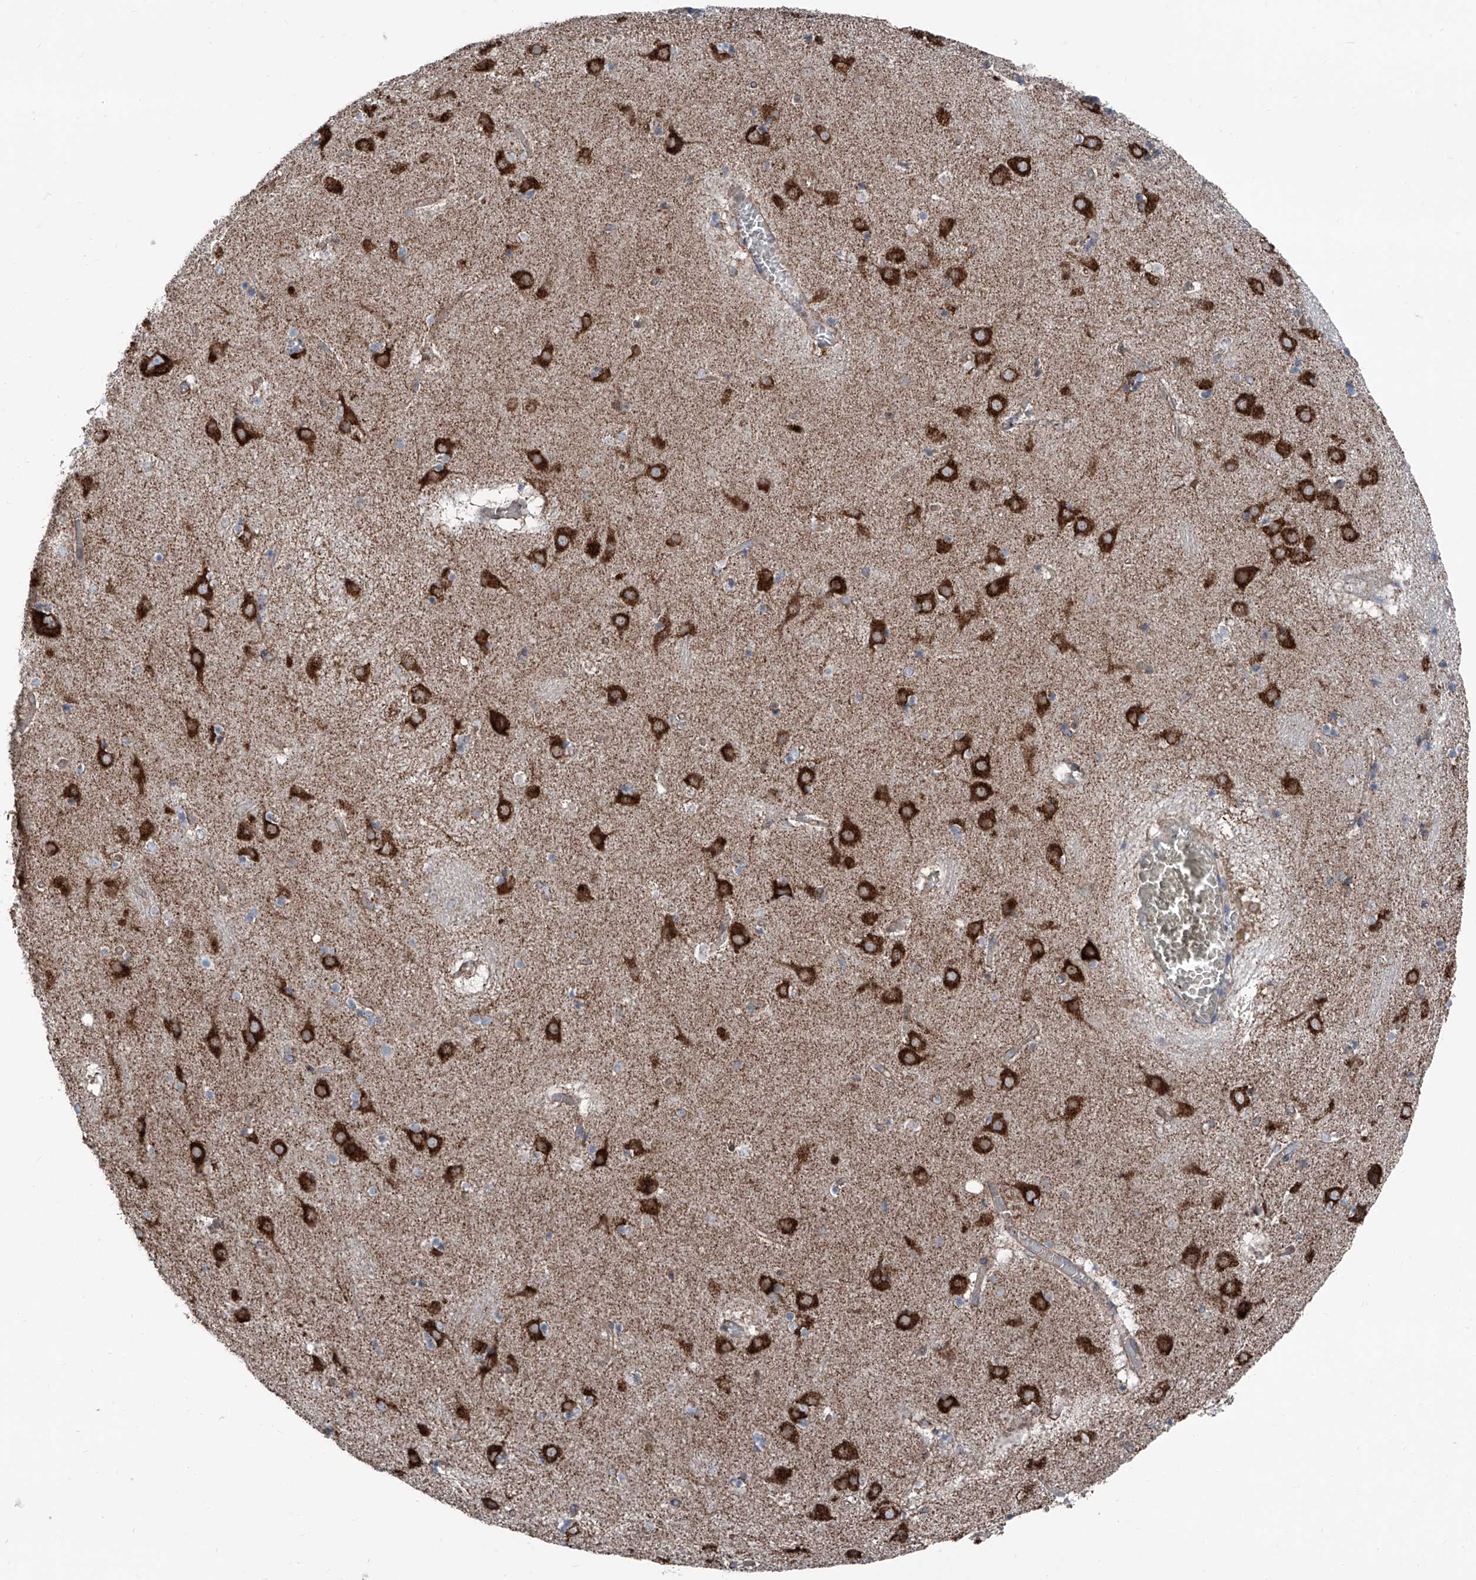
{"staining": {"intensity": "negative", "quantity": "none", "location": "none"}, "tissue": "caudate", "cell_type": "Glial cells", "image_type": "normal", "snomed": [{"axis": "morphology", "description": "Normal tissue, NOS"}, {"axis": "topography", "description": "Lateral ventricle wall"}], "caption": "The immunohistochemistry photomicrograph has no significant staining in glial cells of caudate.", "gene": "GPAT3", "patient": {"sex": "male", "age": 70}}